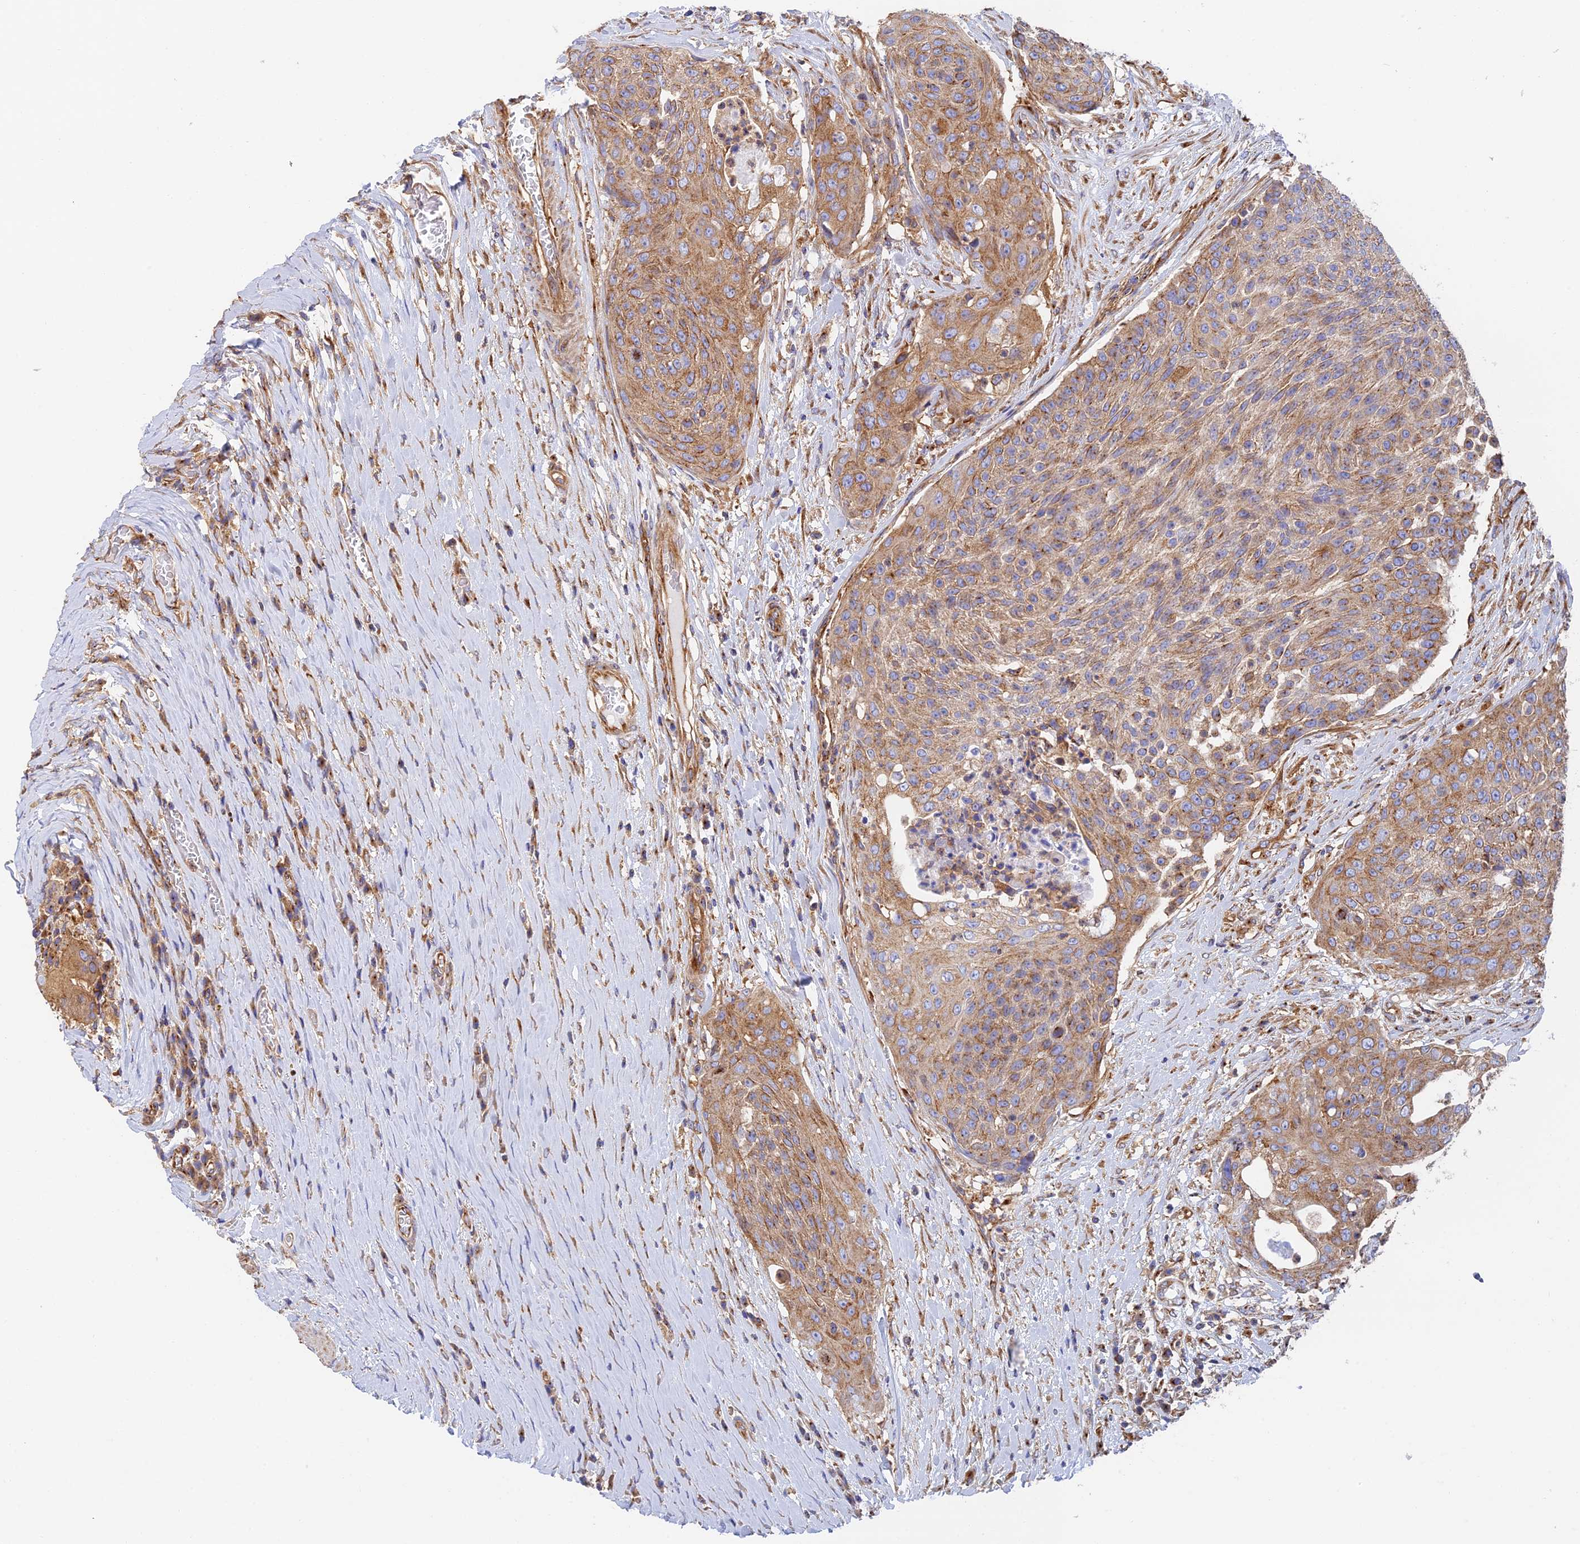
{"staining": {"intensity": "moderate", "quantity": ">75%", "location": "cytoplasmic/membranous"}, "tissue": "urothelial cancer", "cell_type": "Tumor cells", "image_type": "cancer", "snomed": [{"axis": "morphology", "description": "Urothelial carcinoma, High grade"}, {"axis": "topography", "description": "Urinary bladder"}], "caption": "This image shows IHC staining of urothelial carcinoma (high-grade), with medium moderate cytoplasmic/membranous positivity in approximately >75% of tumor cells.", "gene": "DCTN2", "patient": {"sex": "female", "age": 63}}